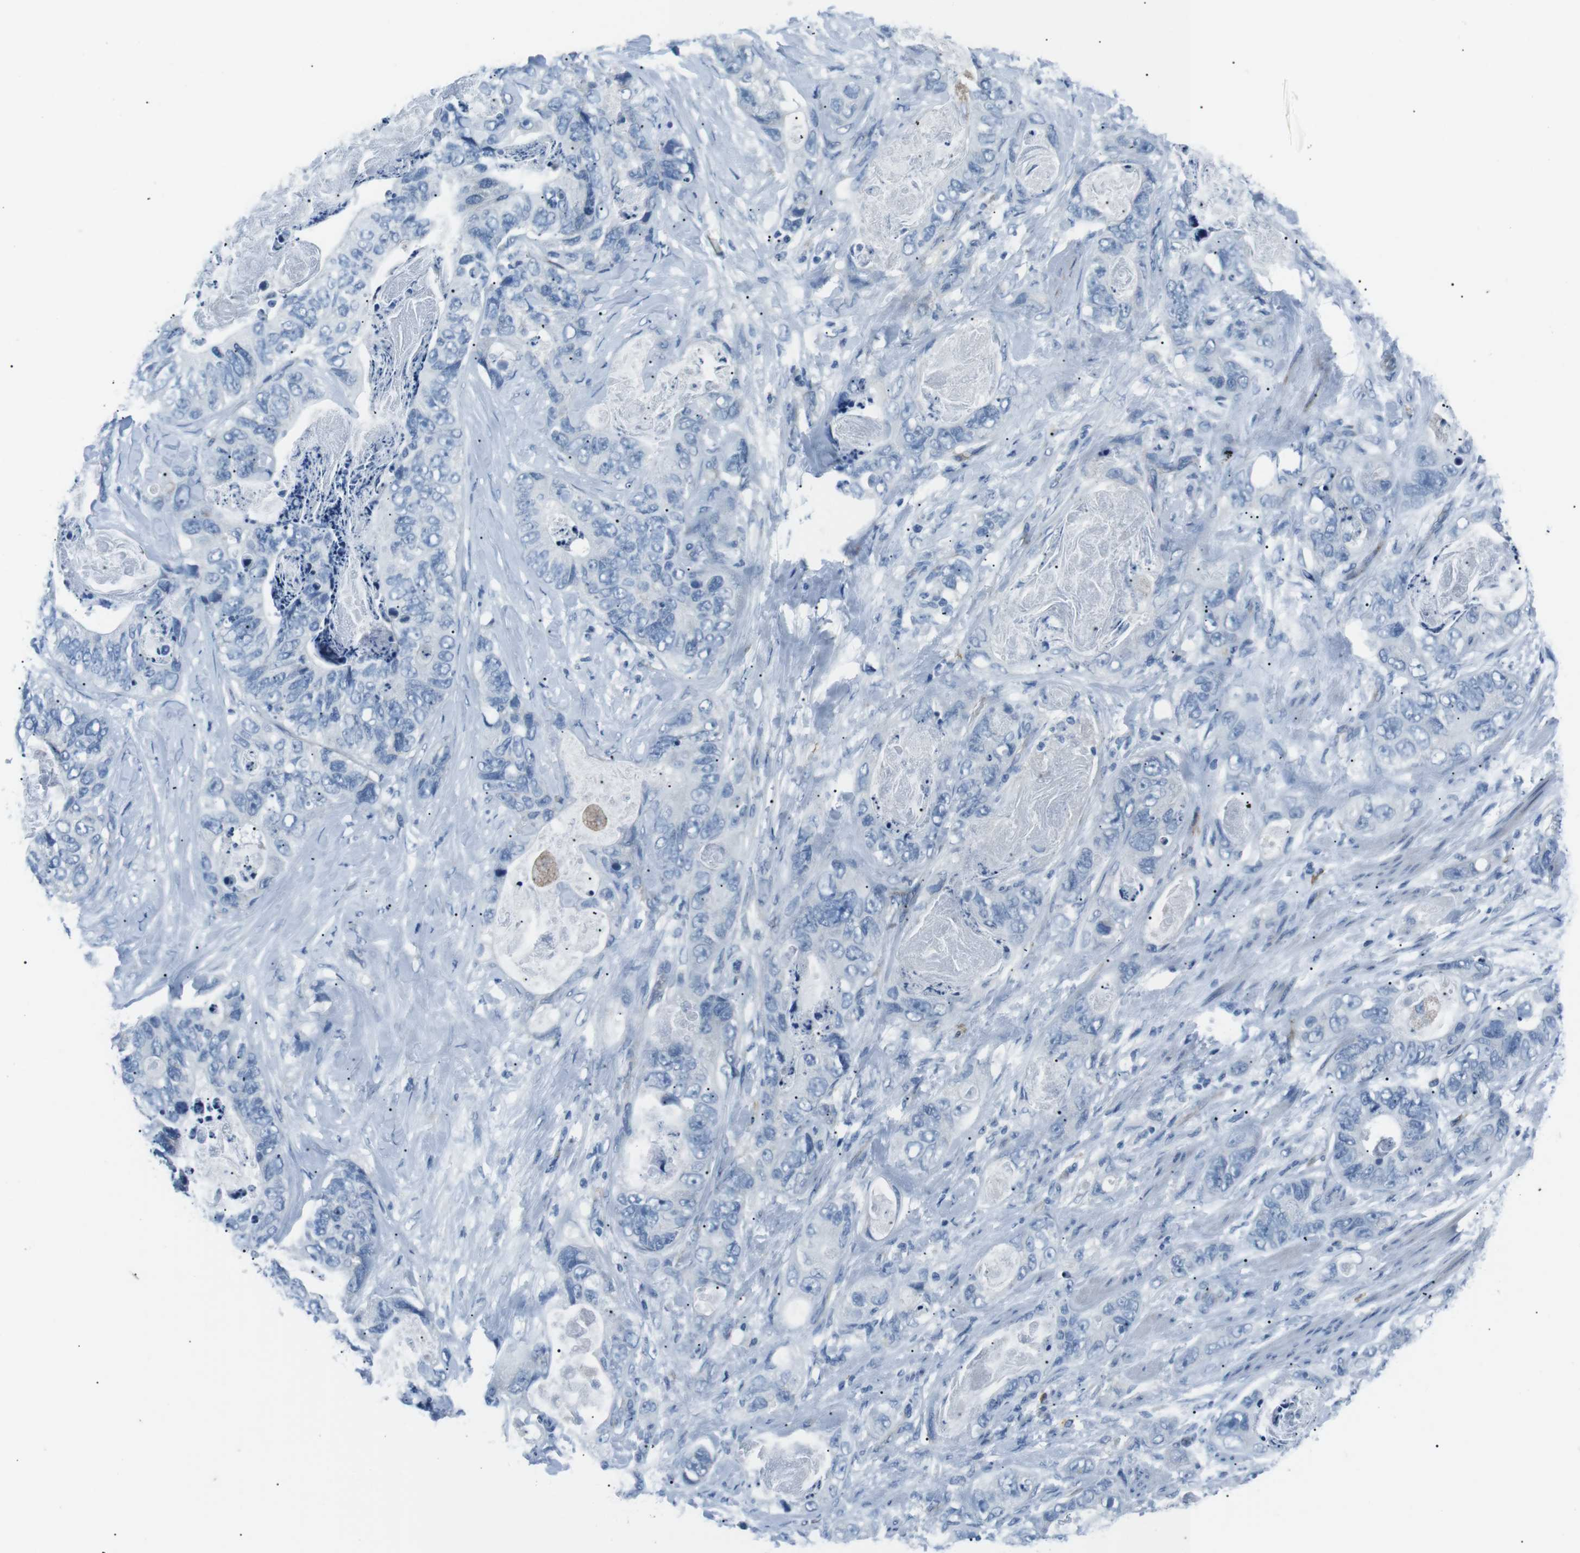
{"staining": {"intensity": "negative", "quantity": "none", "location": "none"}, "tissue": "stomach cancer", "cell_type": "Tumor cells", "image_type": "cancer", "snomed": [{"axis": "morphology", "description": "Adenocarcinoma, NOS"}, {"axis": "topography", "description": "Stomach"}], "caption": "A photomicrograph of human stomach adenocarcinoma is negative for staining in tumor cells.", "gene": "CSF2RA", "patient": {"sex": "female", "age": 89}}